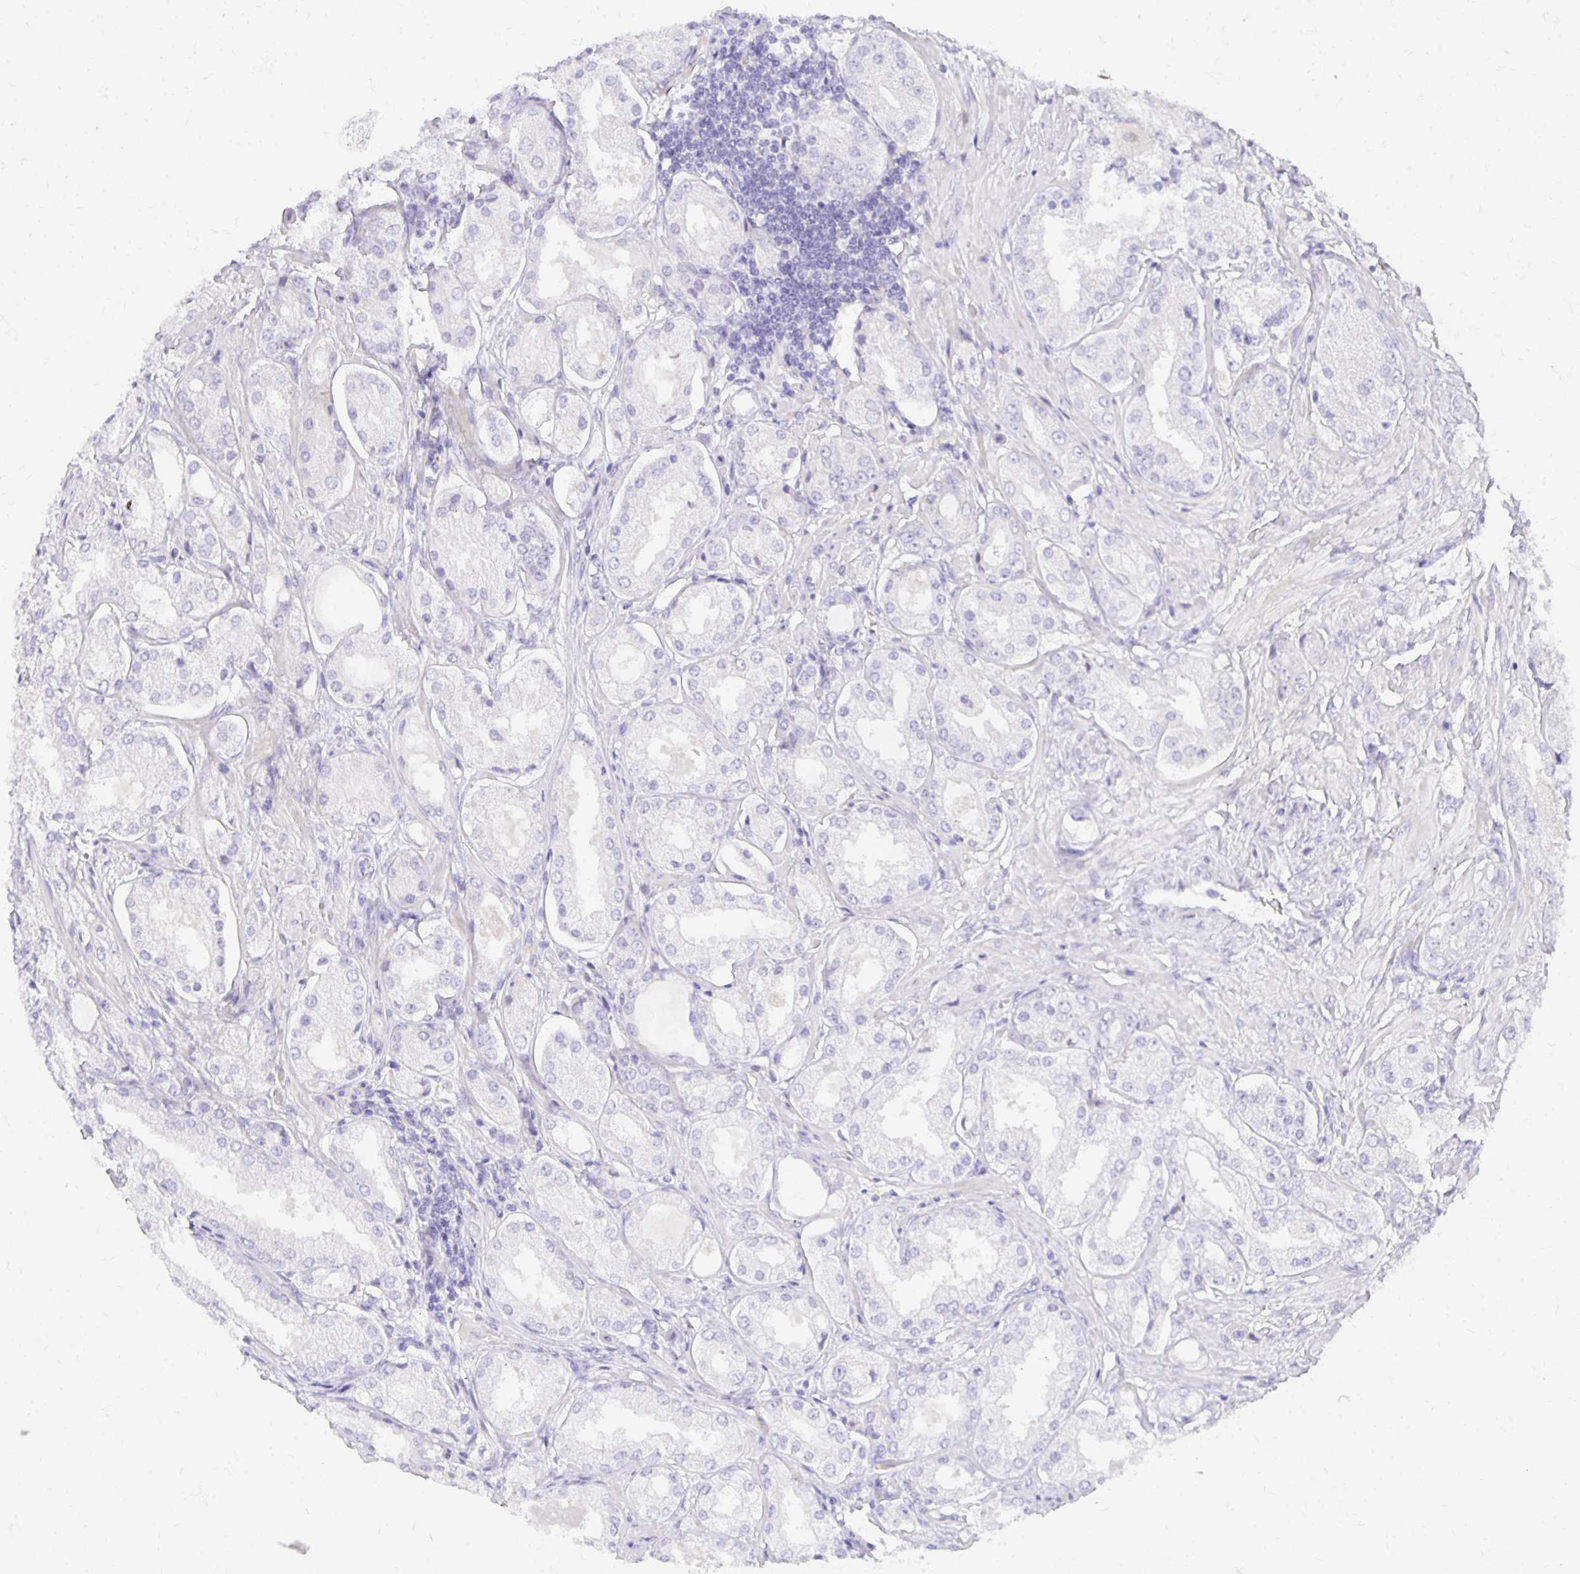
{"staining": {"intensity": "negative", "quantity": "none", "location": "none"}, "tissue": "prostate cancer", "cell_type": "Tumor cells", "image_type": "cancer", "snomed": [{"axis": "morphology", "description": "Adenocarcinoma, Low grade"}, {"axis": "topography", "description": "Prostate"}], "caption": "Low-grade adenocarcinoma (prostate) stained for a protein using immunohistochemistry (IHC) demonstrates no positivity tumor cells.", "gene": "PLOD1", "patient": {"sex": "male", "age": 68}}